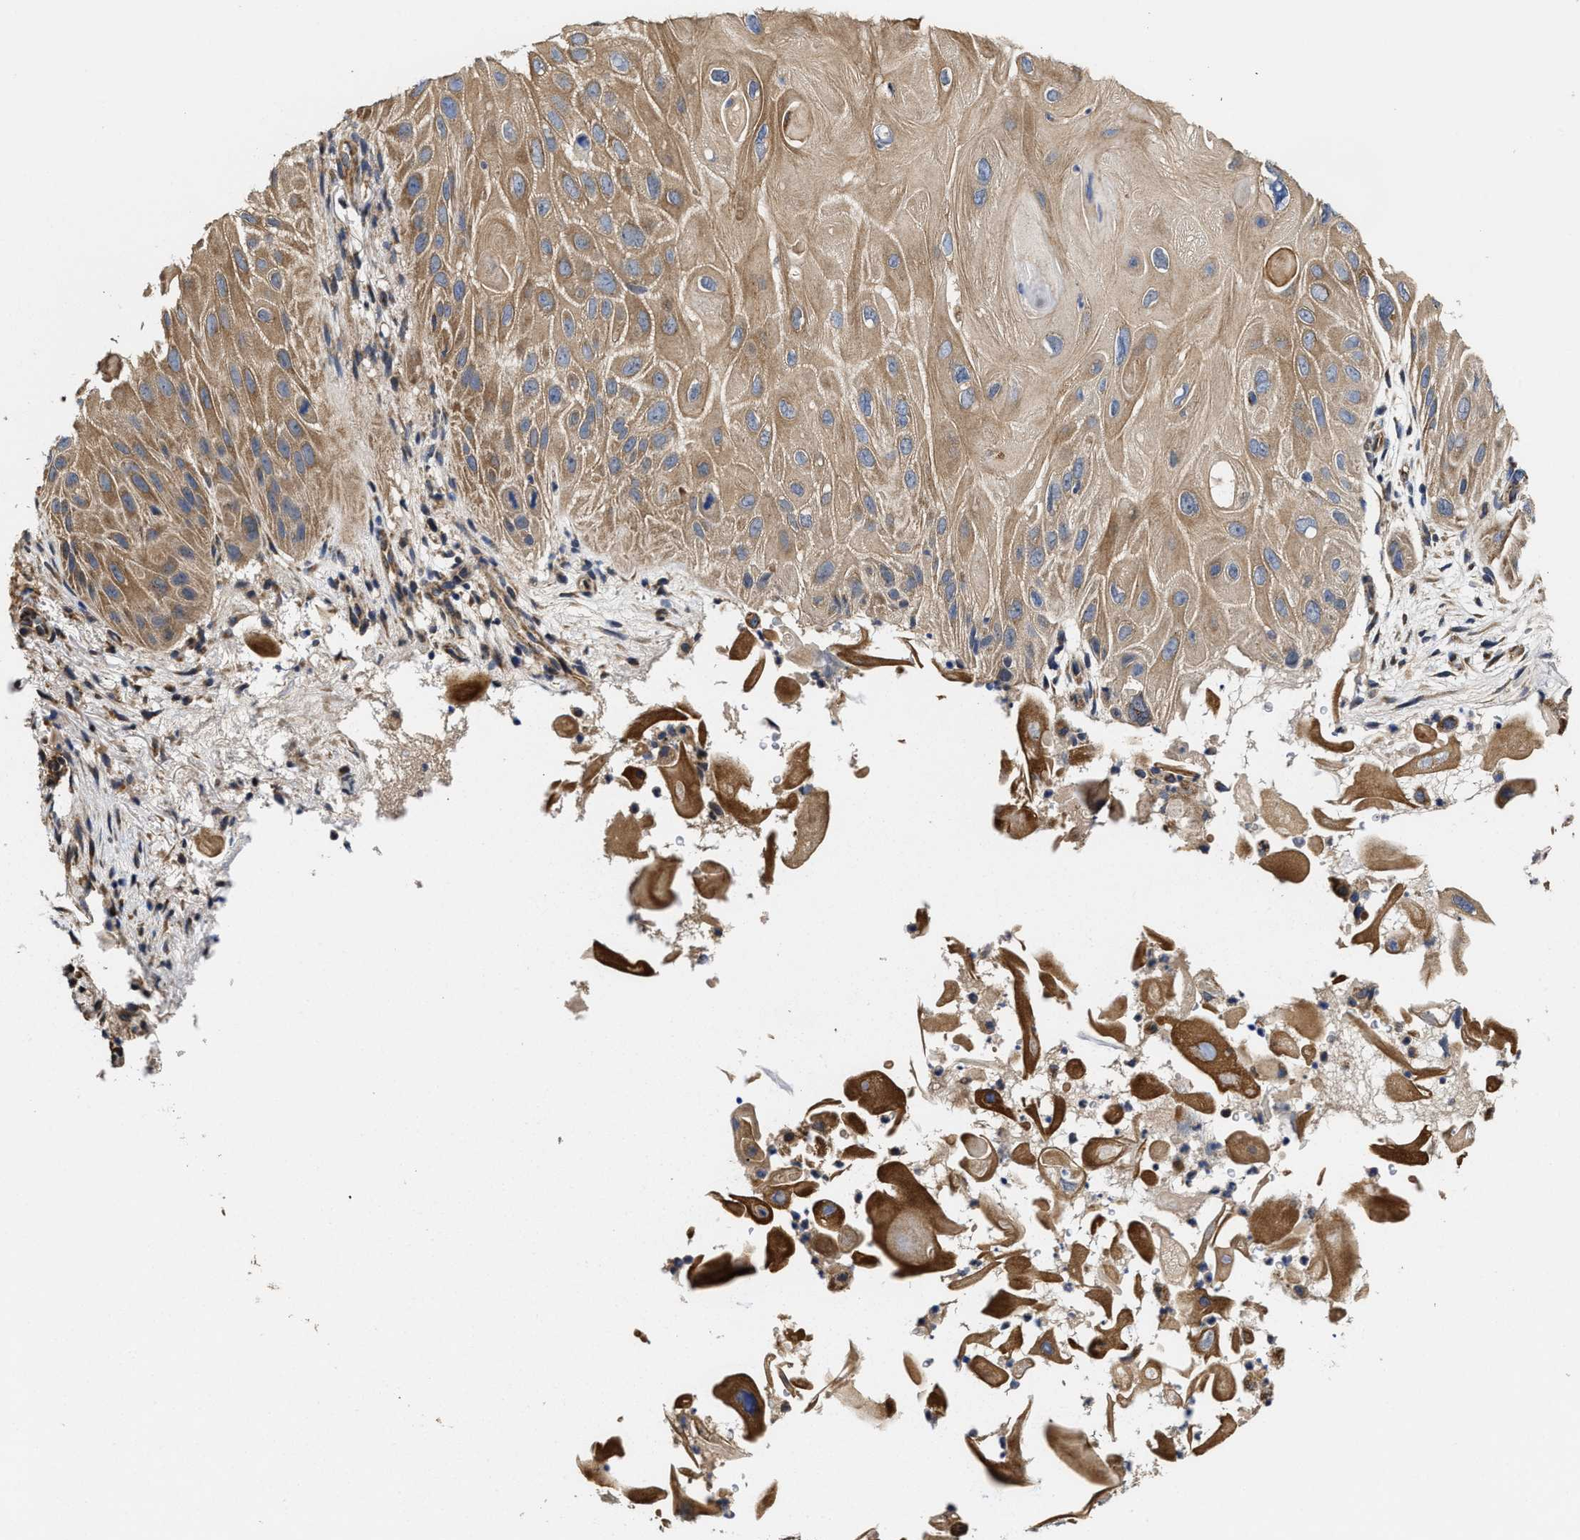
{"staining": {"intensity": "moderate", "quantity": ">75%", "location": "cytoplasmic/membranous"}, "tissue": "skin cancer", "cell_type": "Tumor cells", "image_type": "cancer", "snomed": [{"axis": "morphology", "description": "Squamous cell carcinoma, NOS"}, {"axis": "topography", "description": "Skin"}], "caption": "This micrograph displays skin cancer (squamous cell carcinoma) stained with immunohistochemistry (IHC) to label a protein in brown. The cytoplasmic/membranous of tumor cells show moderate positivity for the protein. Nuclei are counter-stained blue.", "gene": "TRAF6", "patient": {"sex": "female", "age": 77}}